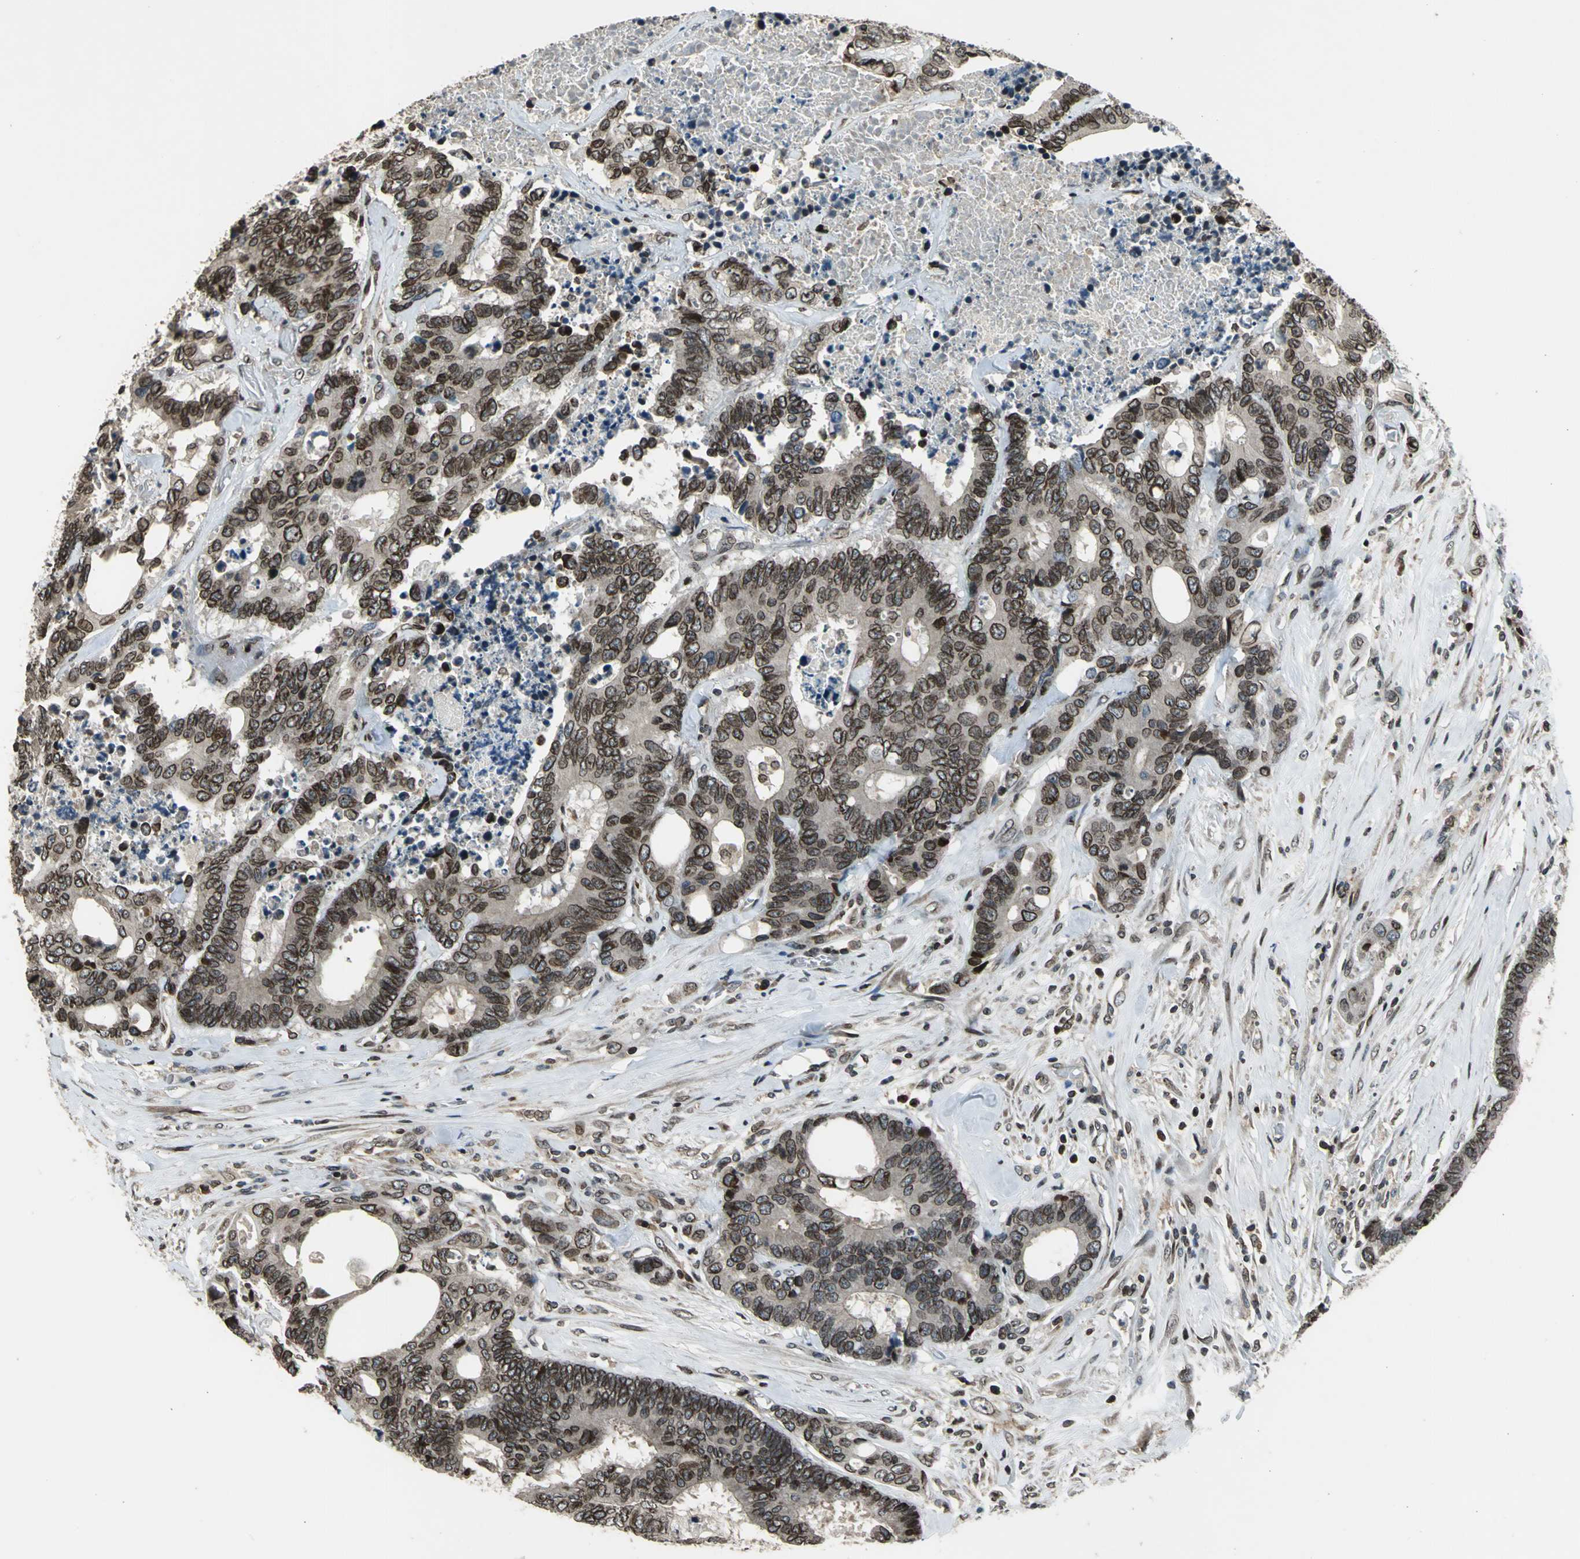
{"staining": {"intensity": "strong", "quantity": "25%-75%", "location": "cytoplasmic/membranous,nuclear"}, "tissue": "colorectal cancer", "cell_type": "Tumor cells", "image_type": "cancer", "snomed": [{"axis": "morphology", "description": "Adenocarcinoma, NOS"}, {"axis": "topography", "description": "Rectum"}], "caption": "Immunohistochemical staining of colorectal cancer shows high levels of strong cytoplasmic/membranous and nuclear positivity in approximately 25%-75% of tumor cells.", "gene": "BRIP1", "patient": {"sex": "male", "age": 55}}